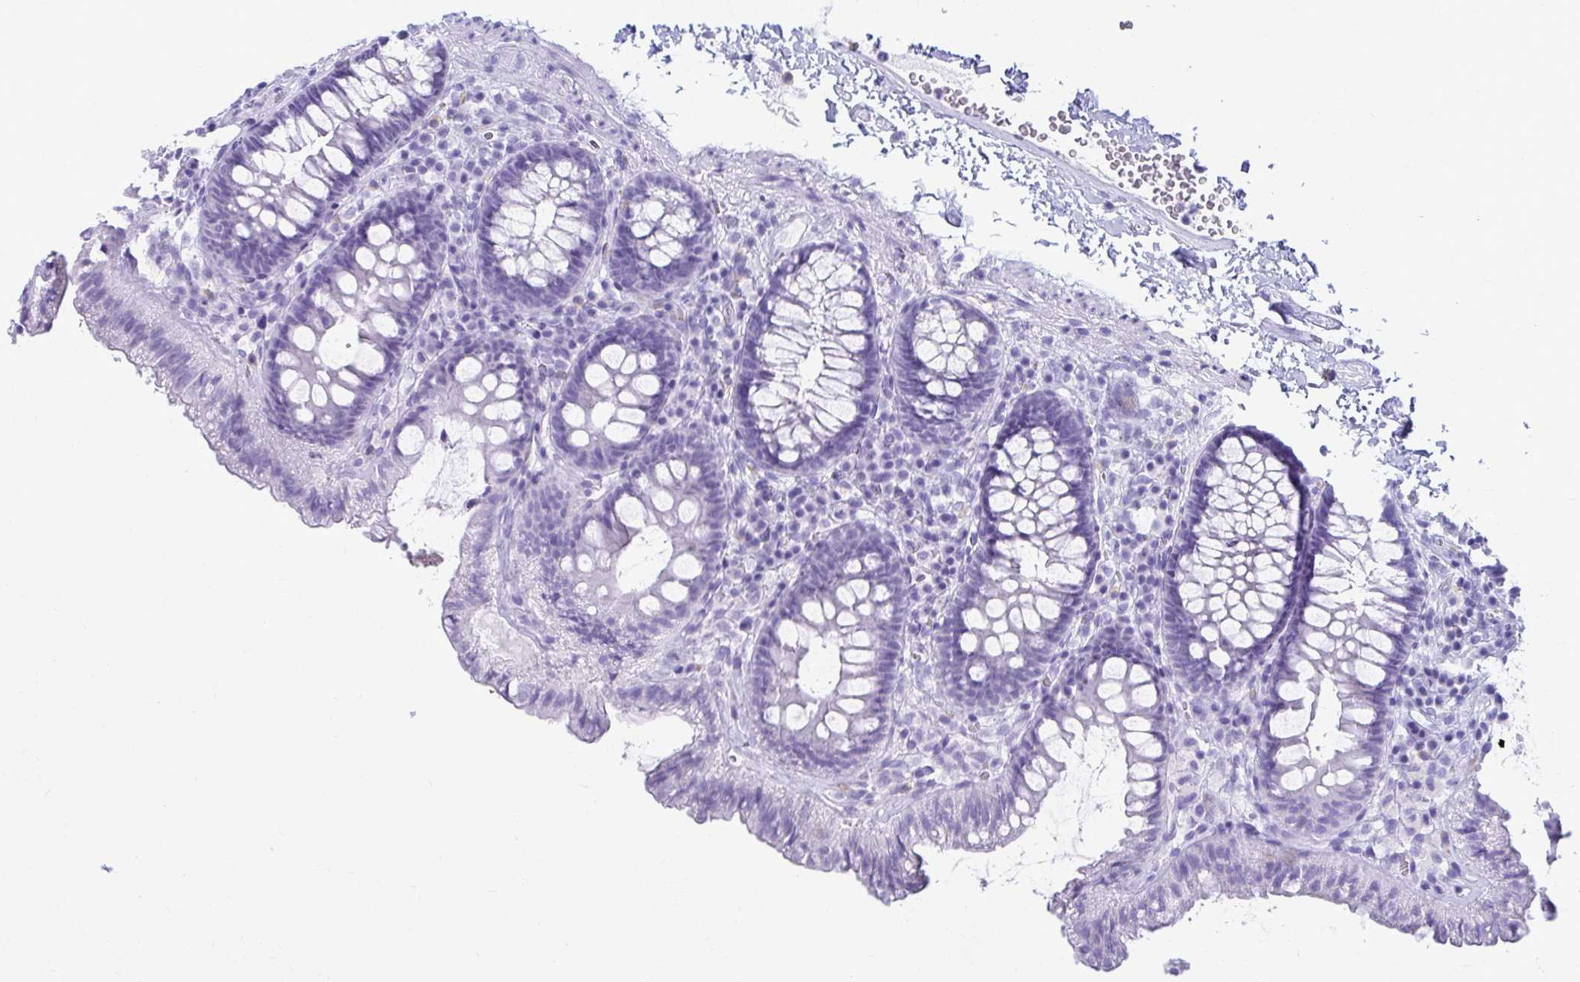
{"staining": {"intensity": "negative", "quantity": "none", "location": "none"}, "tissue": "colon", "cell_type": "Glandular cells", "image_type": "normal", "snomed": [{"axis": "morphology", "description": "Normal tissue, NOS"}, {"axis": "topography", "description": "Colon"}, {"axis": "topography", "description": "Peripheral nerve tissue"}], "caption": "The photomicrograph exhibits no staining of glandular cells in benign colon.", "gene": "ATP4B", "patient": {"sex": "male", "age": 84}}